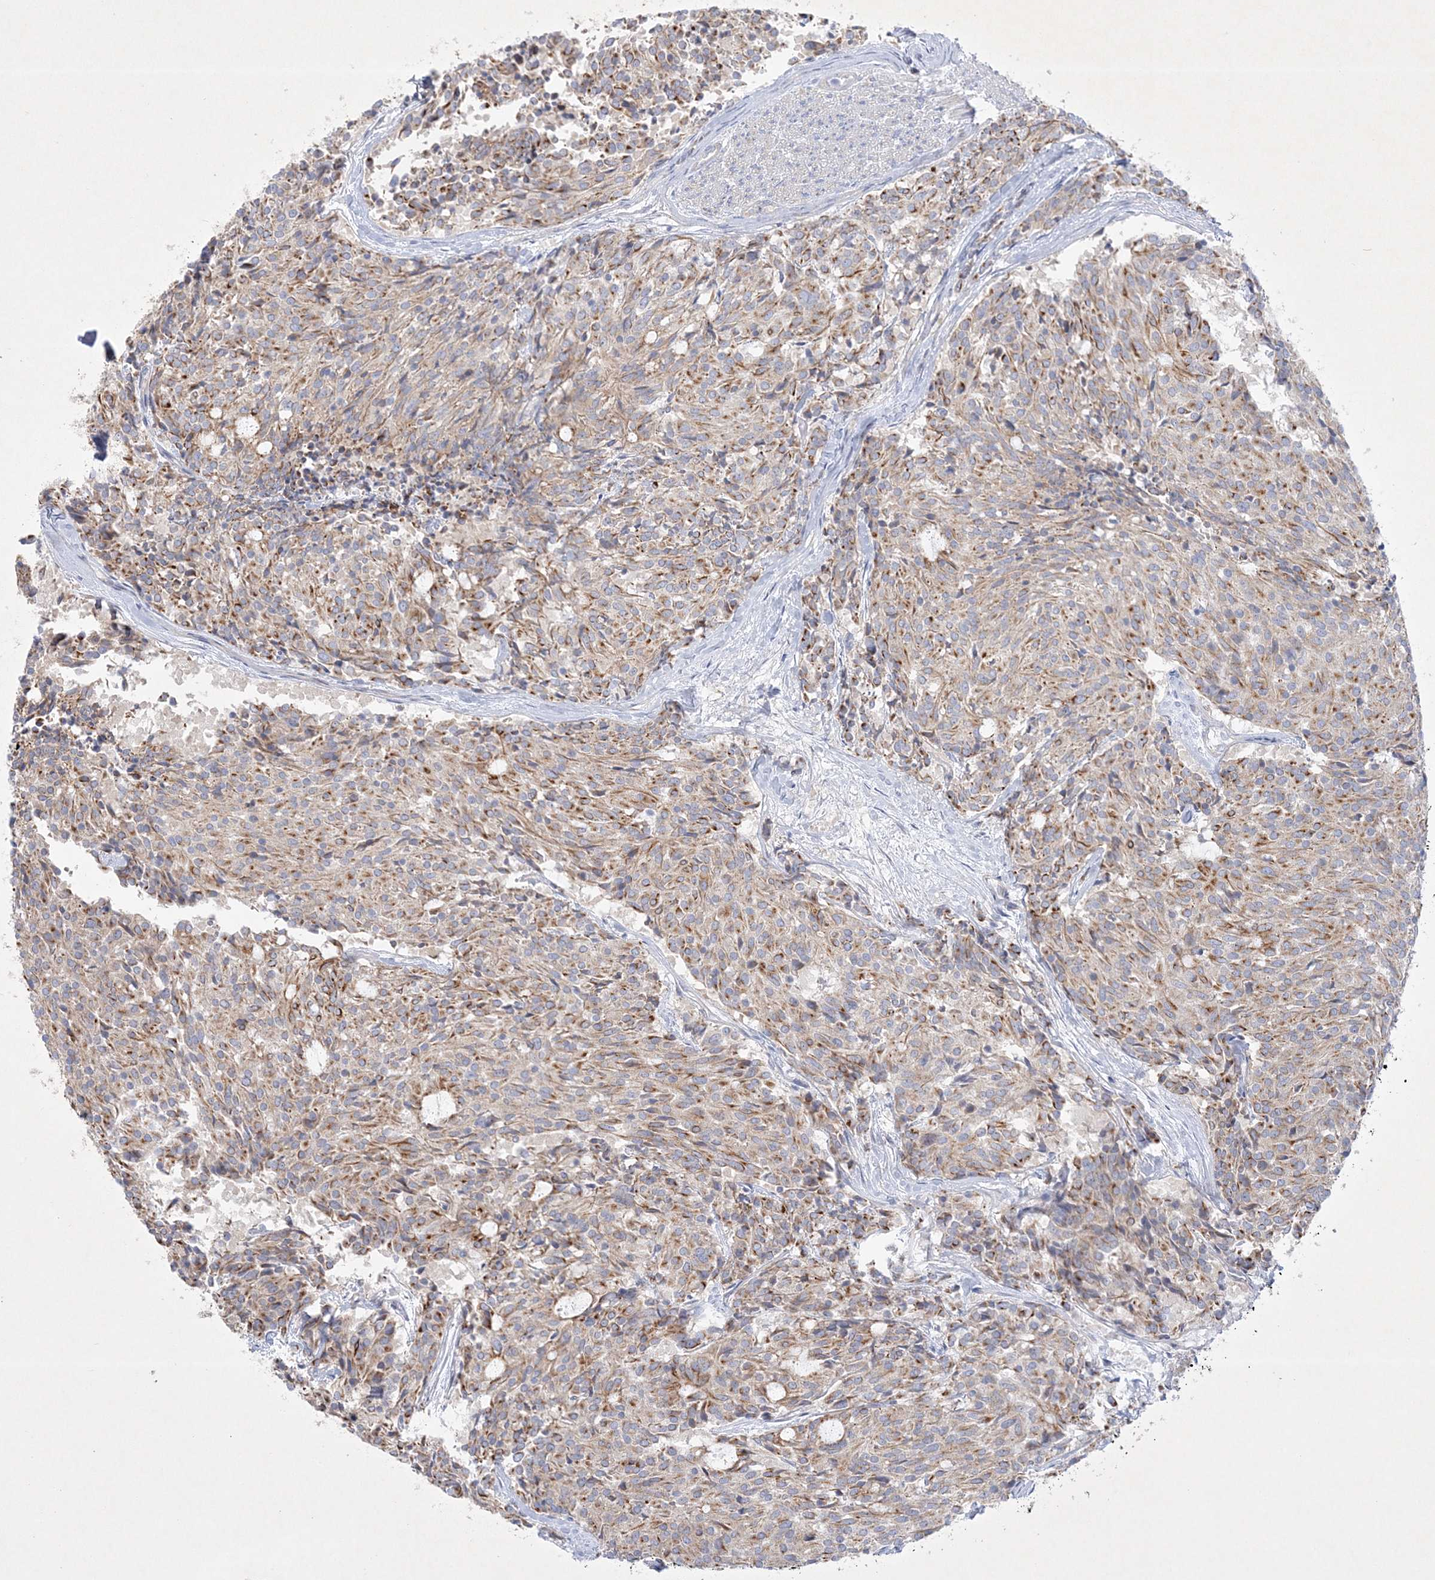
{"staining": {"intensity": "moderate", "quantity": "25%-75%", "location": "cytoplasmic/membranous"}, "tissue": "carcinoid", "cell_type": "Tumor cells", "image_type": "cancer", "snomed": [{"axis": "morphology", "description": "Carcinoid, malignant, NOS"}, {"axis": "topography", "description": "Pancreas"}], "caption": "Brown immunohistochemical staining in malignant carcinoid demonstrates moderate cytoplasmic/membranous positivity in approximately 25%-75% of tumor cells.", "gene": "FARSB", "patient": {"sex": "female", "age": 54}}